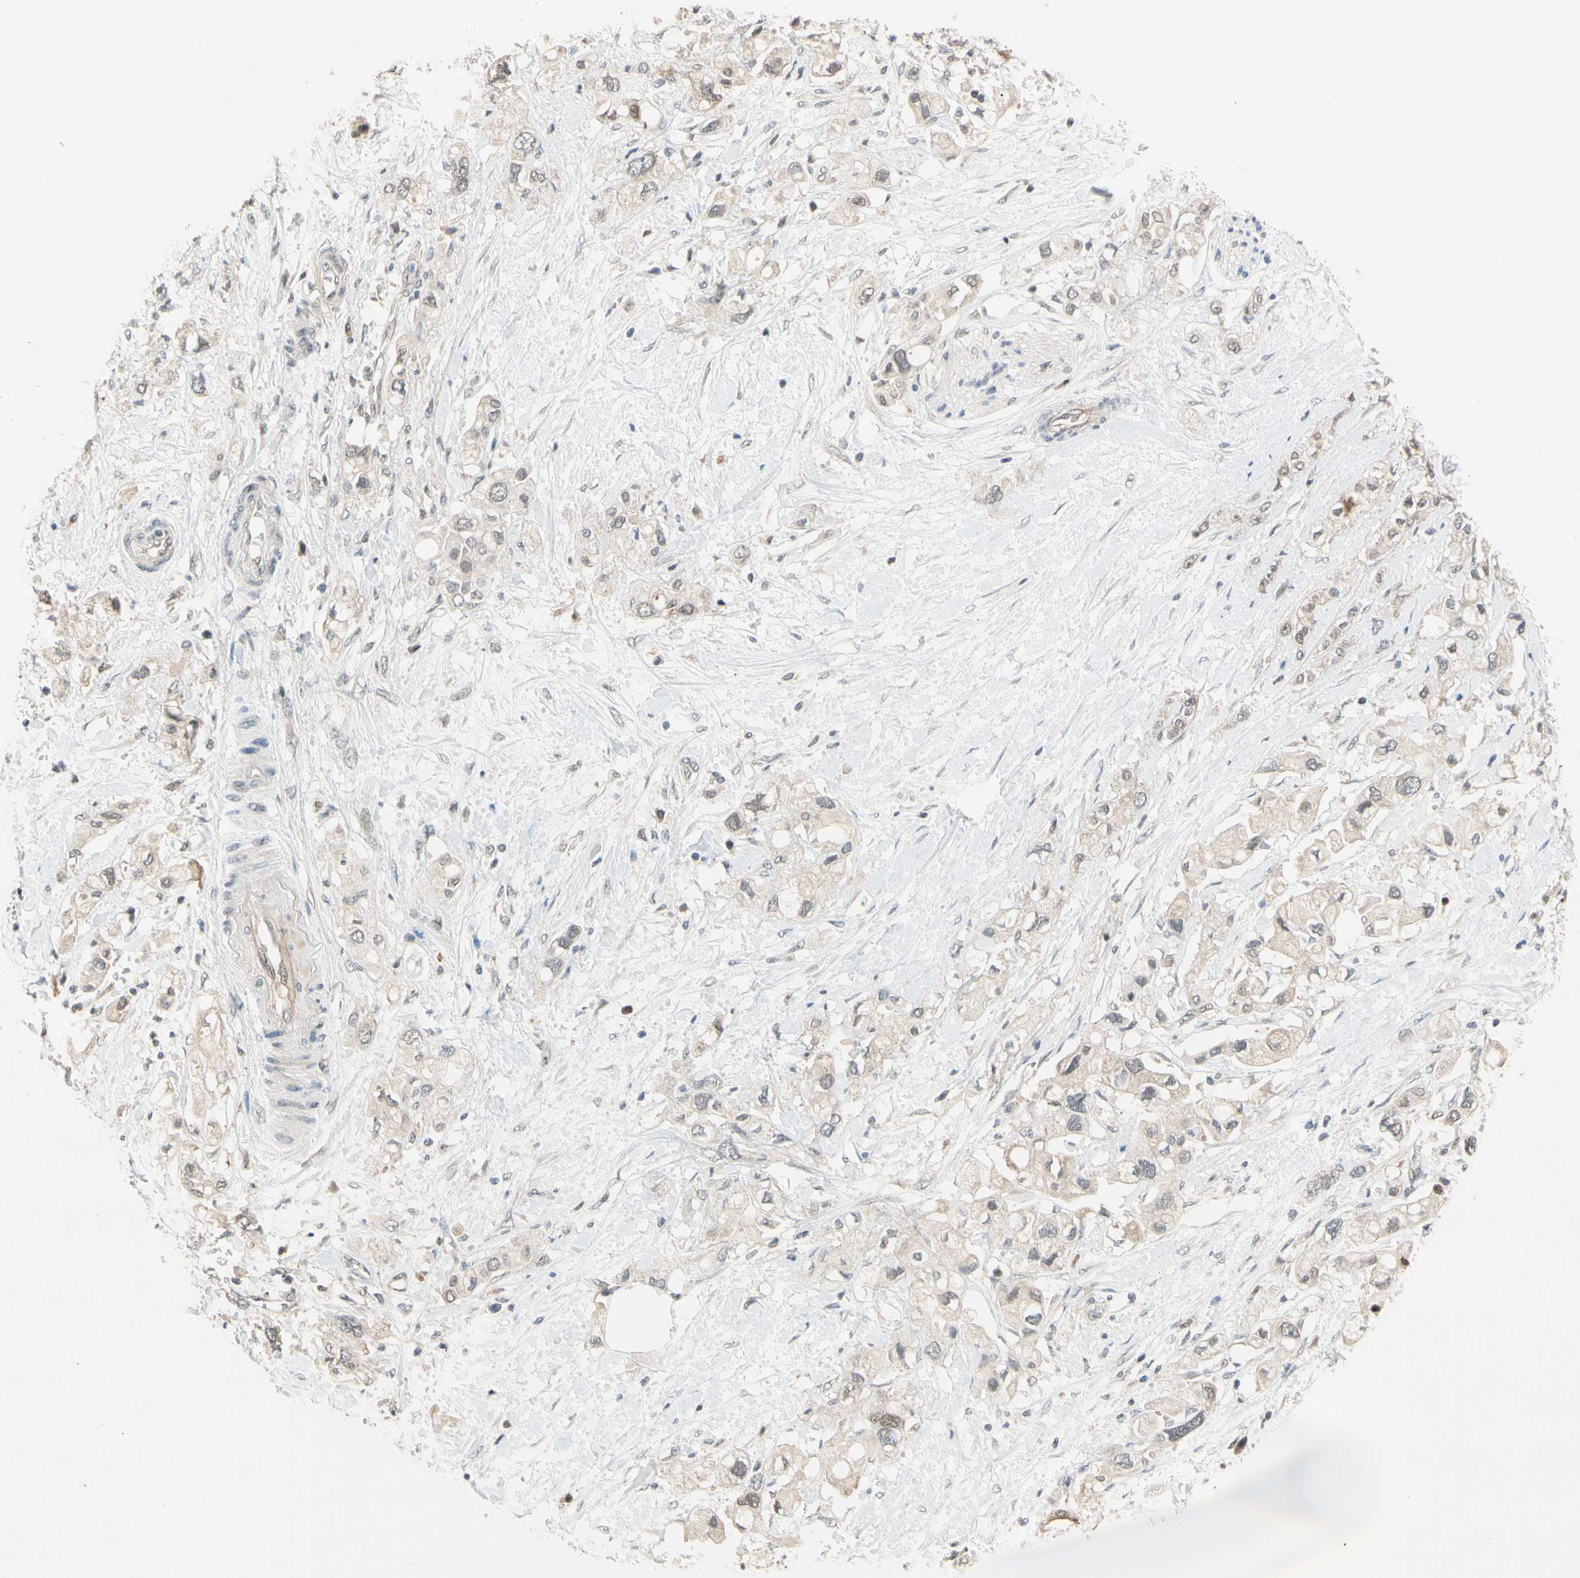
{"staining": {"intensity": "weak", "quantity": ">75%", "location": "cytoplasmic/membranous,nuclear"}, "tissue": "pancreatic cancer", "cell_type": "Tumor cells", "image_type": "cancer", "snomed": [{"axis": "morphology", "description": "Adenocarcinoma, NOS"}, {"axis": "topography", "description": "Pancreas"}], "caption": "Protein expression analysis of pancreatic cancer shows weak cytoplasmic/membranous and nuclear expression in about >75% of tumor cells. The protein is stained brown, and the nuclei are stained in blue (DAB (3,3'-diaminobenzidine) IHC with brightfield microscopy, high magnification).", "gene": "RIOX2", "patient": {"sex": "female", "age": 56}}